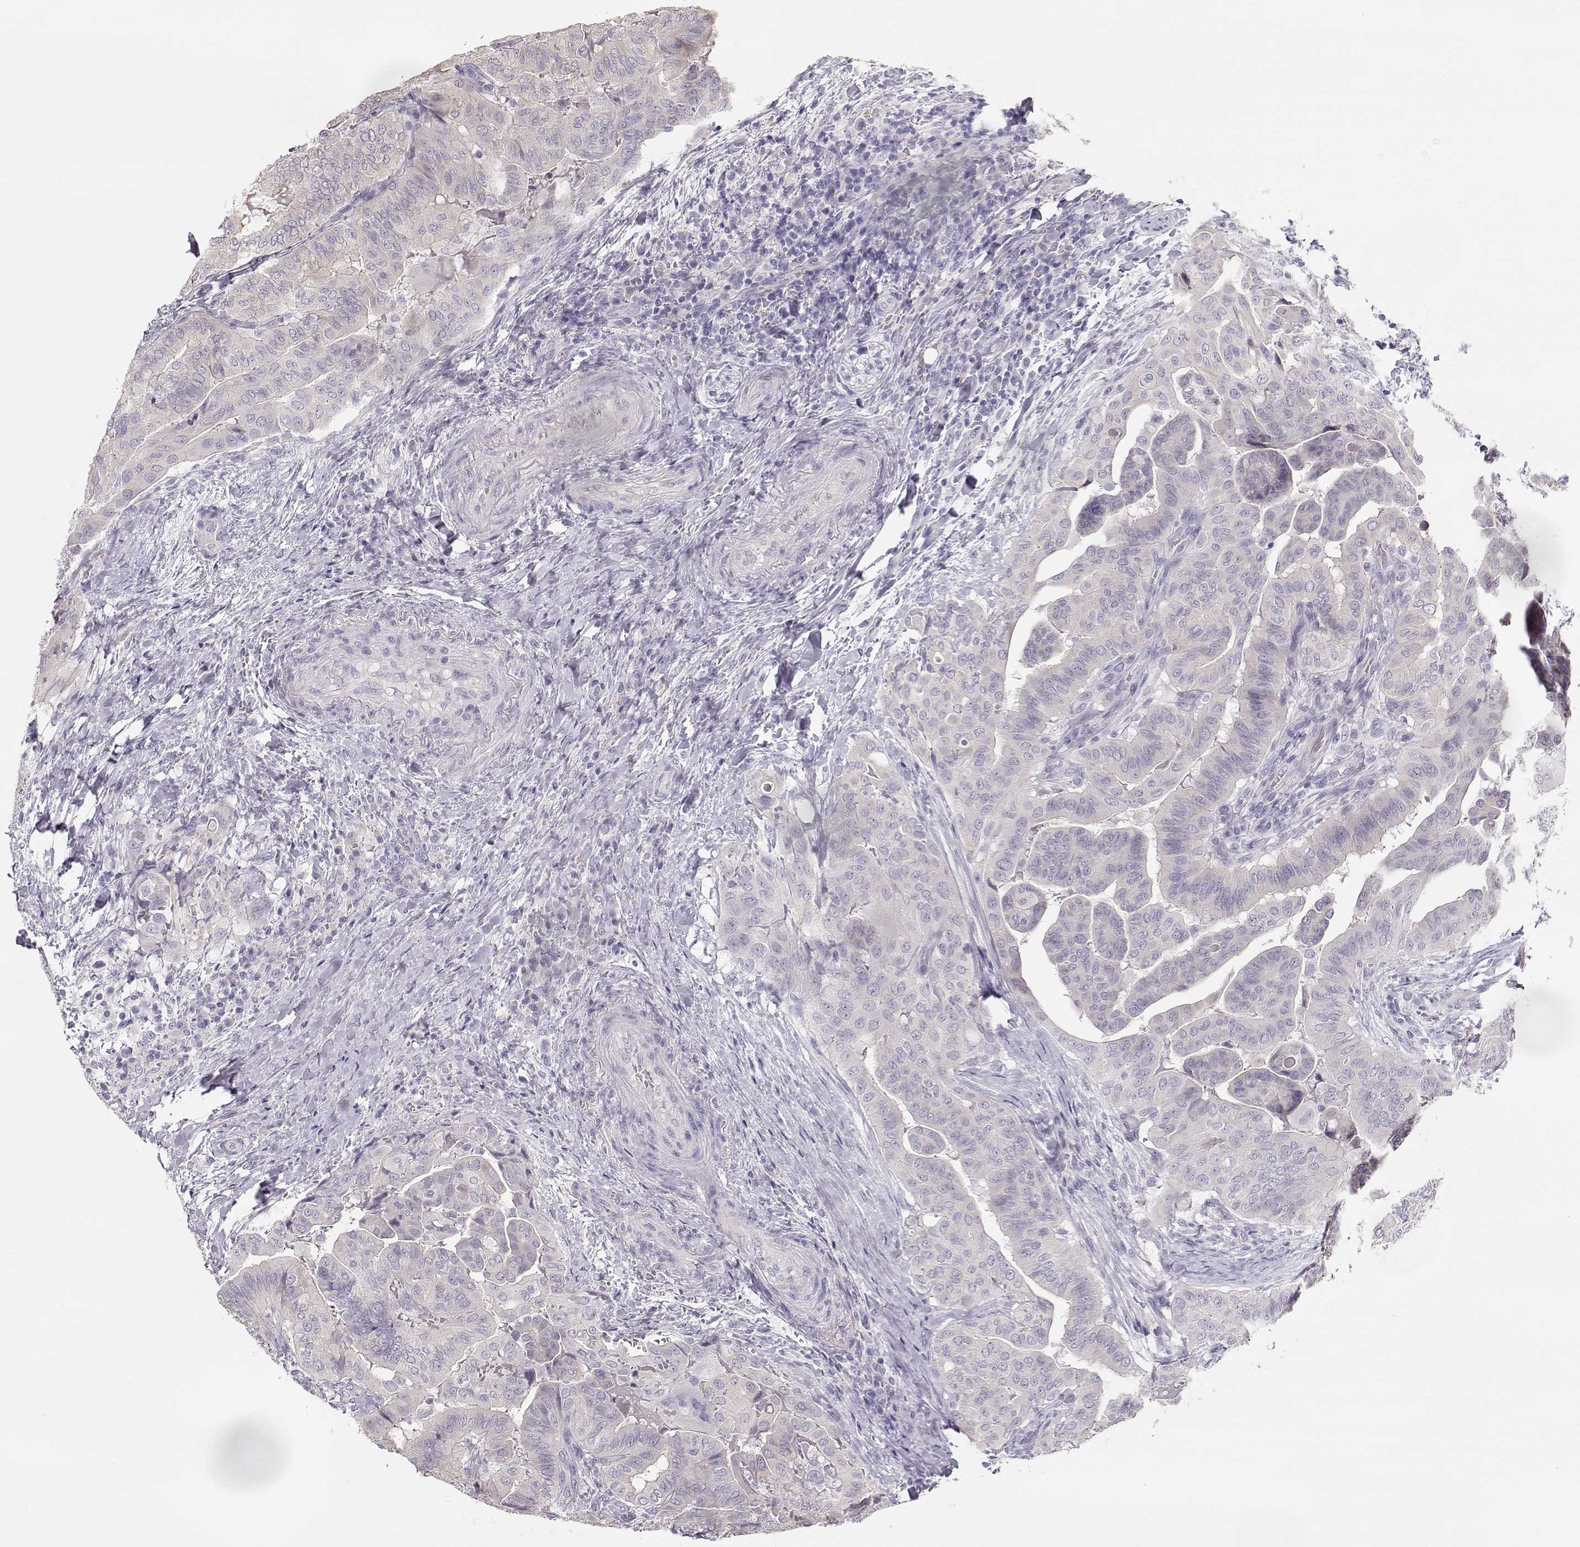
{"staining": {"intensity": "negative", "quantity": "none", "location": "none"}, "tissue": "thyroid cancer", "cell_type": "Tumor cells", "image_type": "cancer", "snomed": [{"axis": "morphology", "description": "Papillary adenocarcinoma, NOS"}, {"axis": "topography", "description": "Thyroid gland"}], "caption": "IHC micrograph of neoplastic tissue: thyroid papillary adenocarcinoma stained with DAB (3,3'-diaminobenzidine) demonstrates no significant protein expression in tumor cells.", "gene": "GLIPR1L2", "patient": {"sex": "female", "age": 68}}